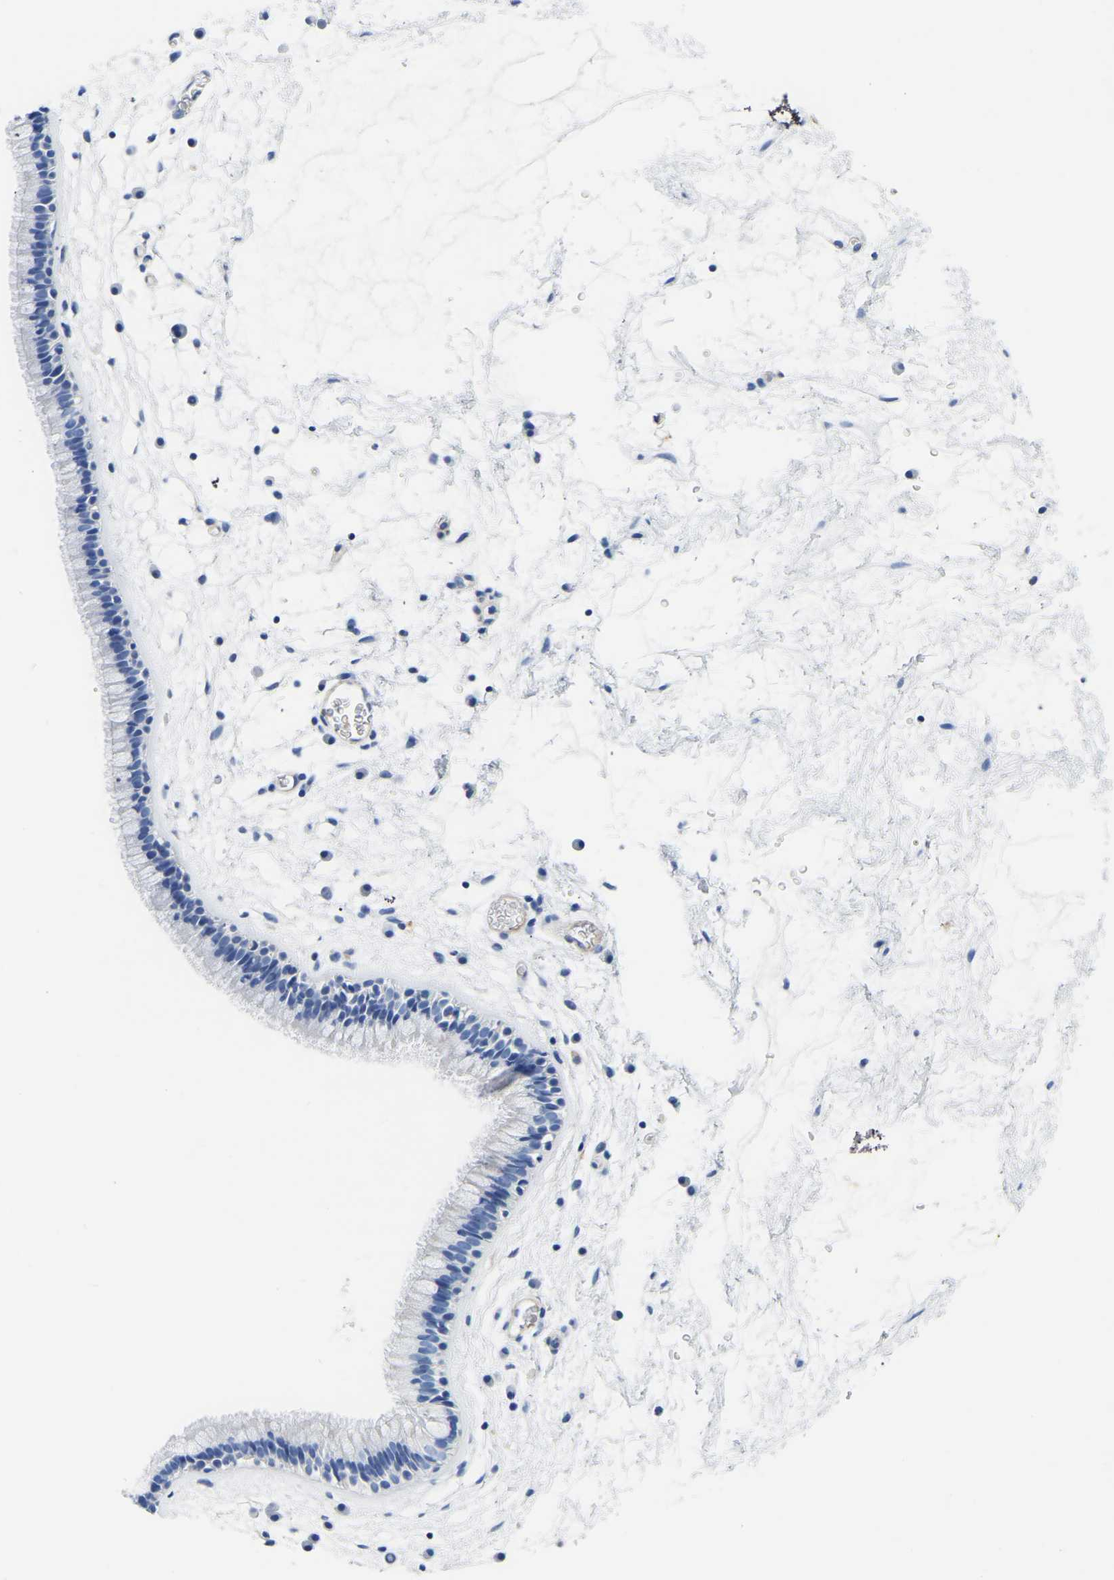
{"staining": {"intensity": "negative", "quantity": "none", "location": "none"}, "tissue": "nasopharynx", "cell_type": "Respiratory epithelial cells", "image_type": "normal", "snomed": [{"axis": "morphology", "description": "Normal tissue, NOS"}, {"axis": "morphology", "description": "Inflammation, NOS"}, {"axis": "topography", "description": "Nasopharynx"}], "caption": "Immunohistochemistry histopathology image of benign human nasopharynx stained for a protein (brown), which shows no expression in respiratory epithelial cells. (DAB immunohistochemistry with hematoxylin counter stain).", "gene": "SLC45A3", "patient": {"sex": "male", "age": 48}}